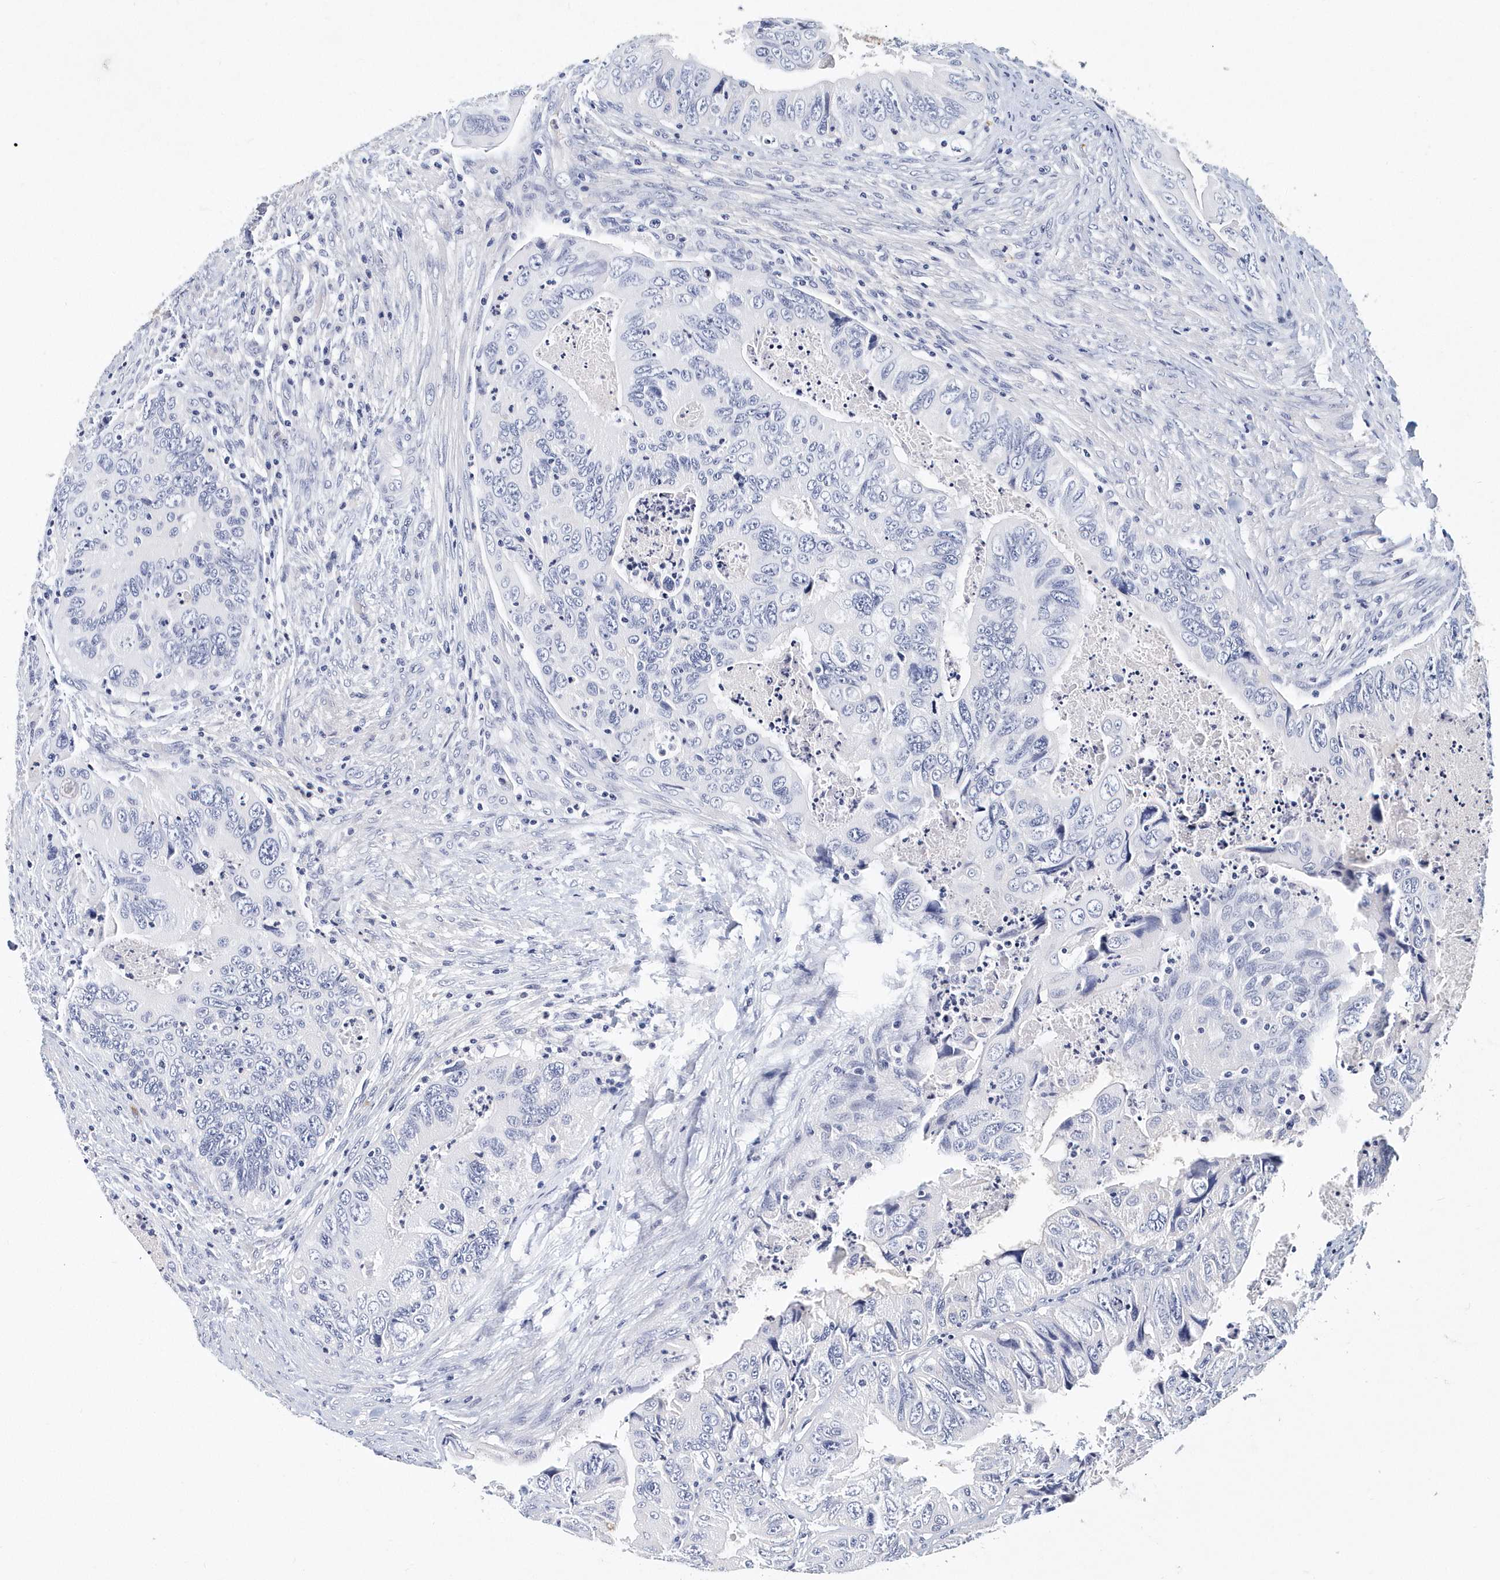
{"staining": {"intensity": "negative", "quantity": "none", "location": "none"}, "tissue": "colorectal cancer", "cell_type": "Tumor cells", "image_type": "cancer", "snomed": [{"axis": "morphology", "description": "Adenocarcinoma, NOS"}, {"axis": "topography", "description": "Rectum"}], "caption": "Tumor cells are negative for brown protein staining in adenocarcinoma (colorectal). (DAB IHC visualized using brightfield microscopy, high magnification).", "gene": "ITGA2B", "patient": {"sex": "male", "age": 63}}